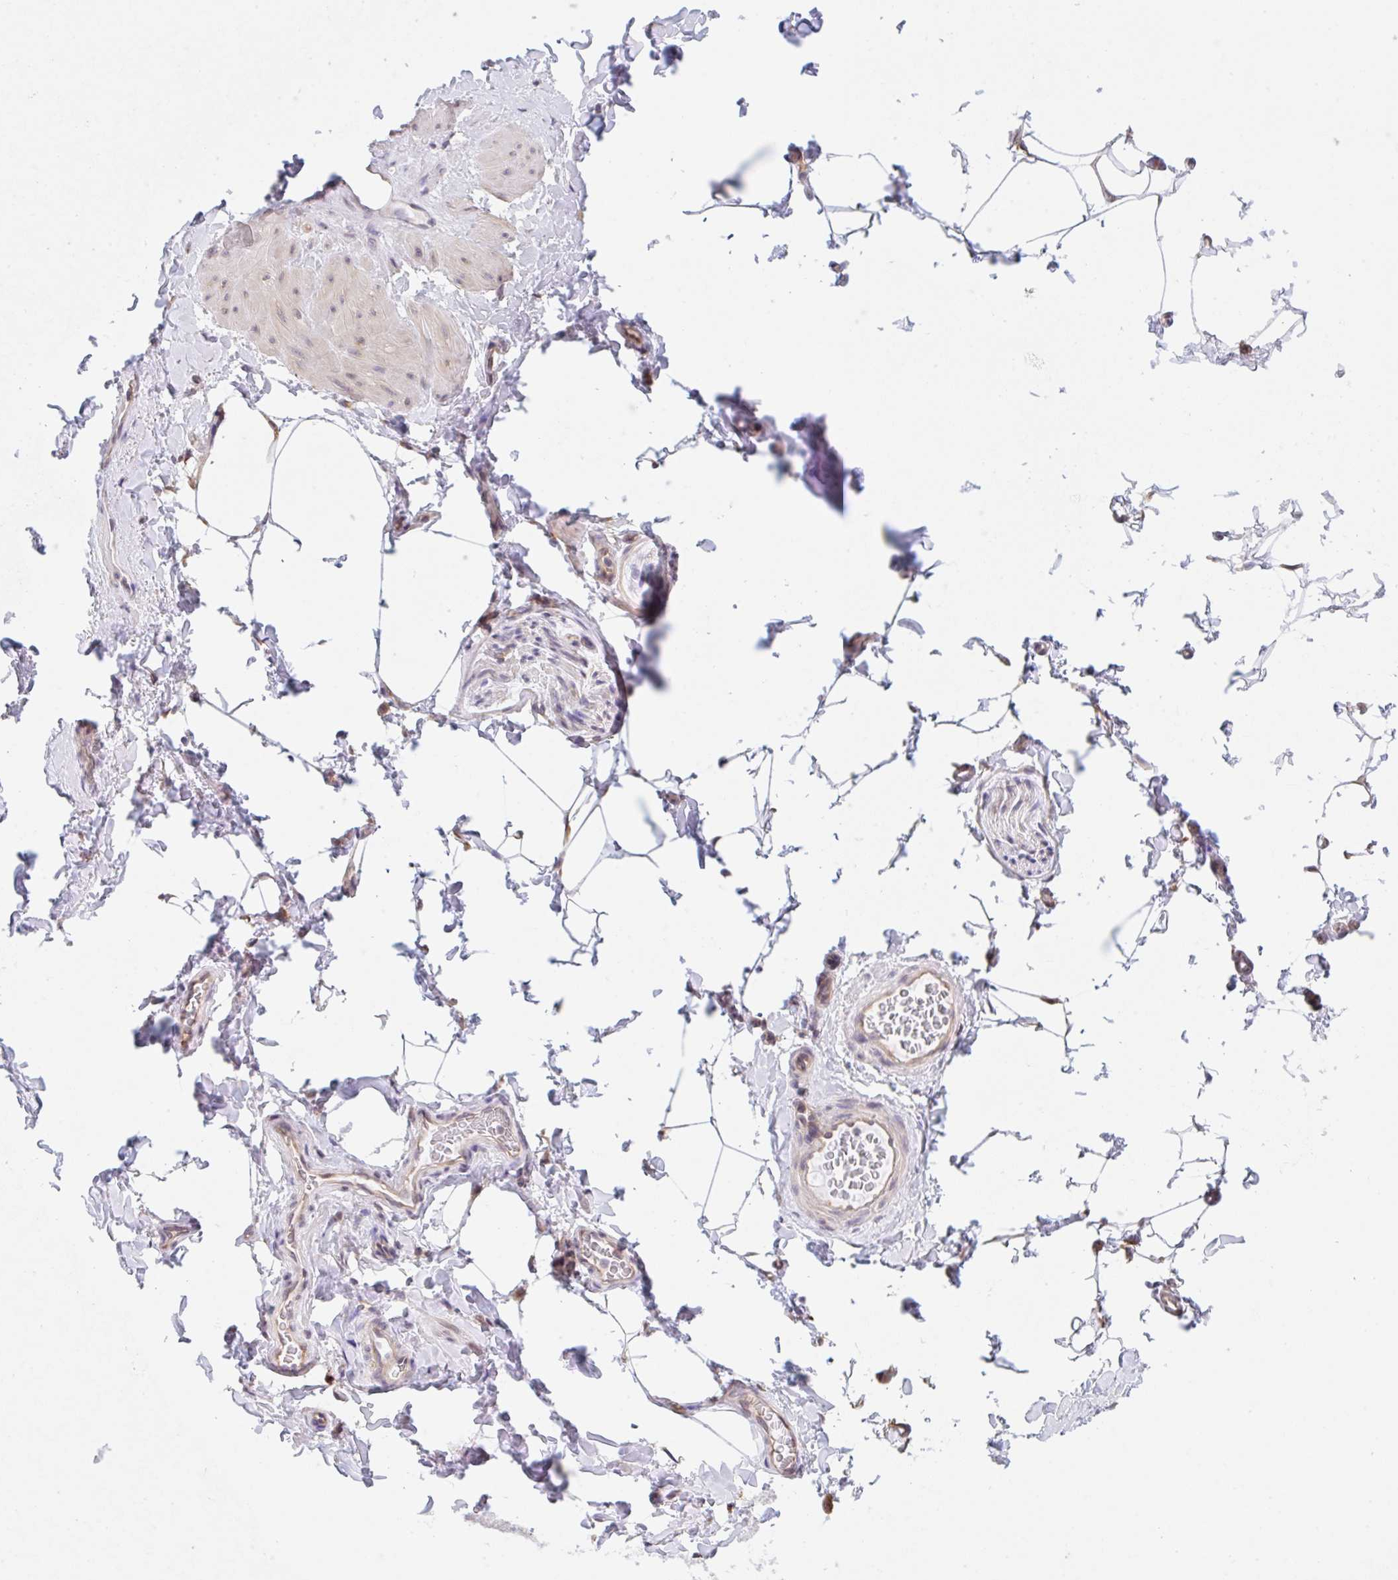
{"staining": {"intensity": "negative", "quantity": "none", "location": "none"}, "tissue": "adipose tissue", "cell_type": "Adipocytes", "image_type": "normal", "snomed": [{"axis": "morphology", "description": "Normal tissue, NOS"}, {"axis": "topography", "description": "Vascular tissue"}, {"axis": "topography", "description": "Peripheral nerve tissue"}], "caption": "The immunohistochemistry (IHC) micrograph has no significant positivity in adipocytes of adipose tissue. Nuclei are stained in blue.", "gene": "TBPL2", "patient": {"sex": "male", "age": 41}}